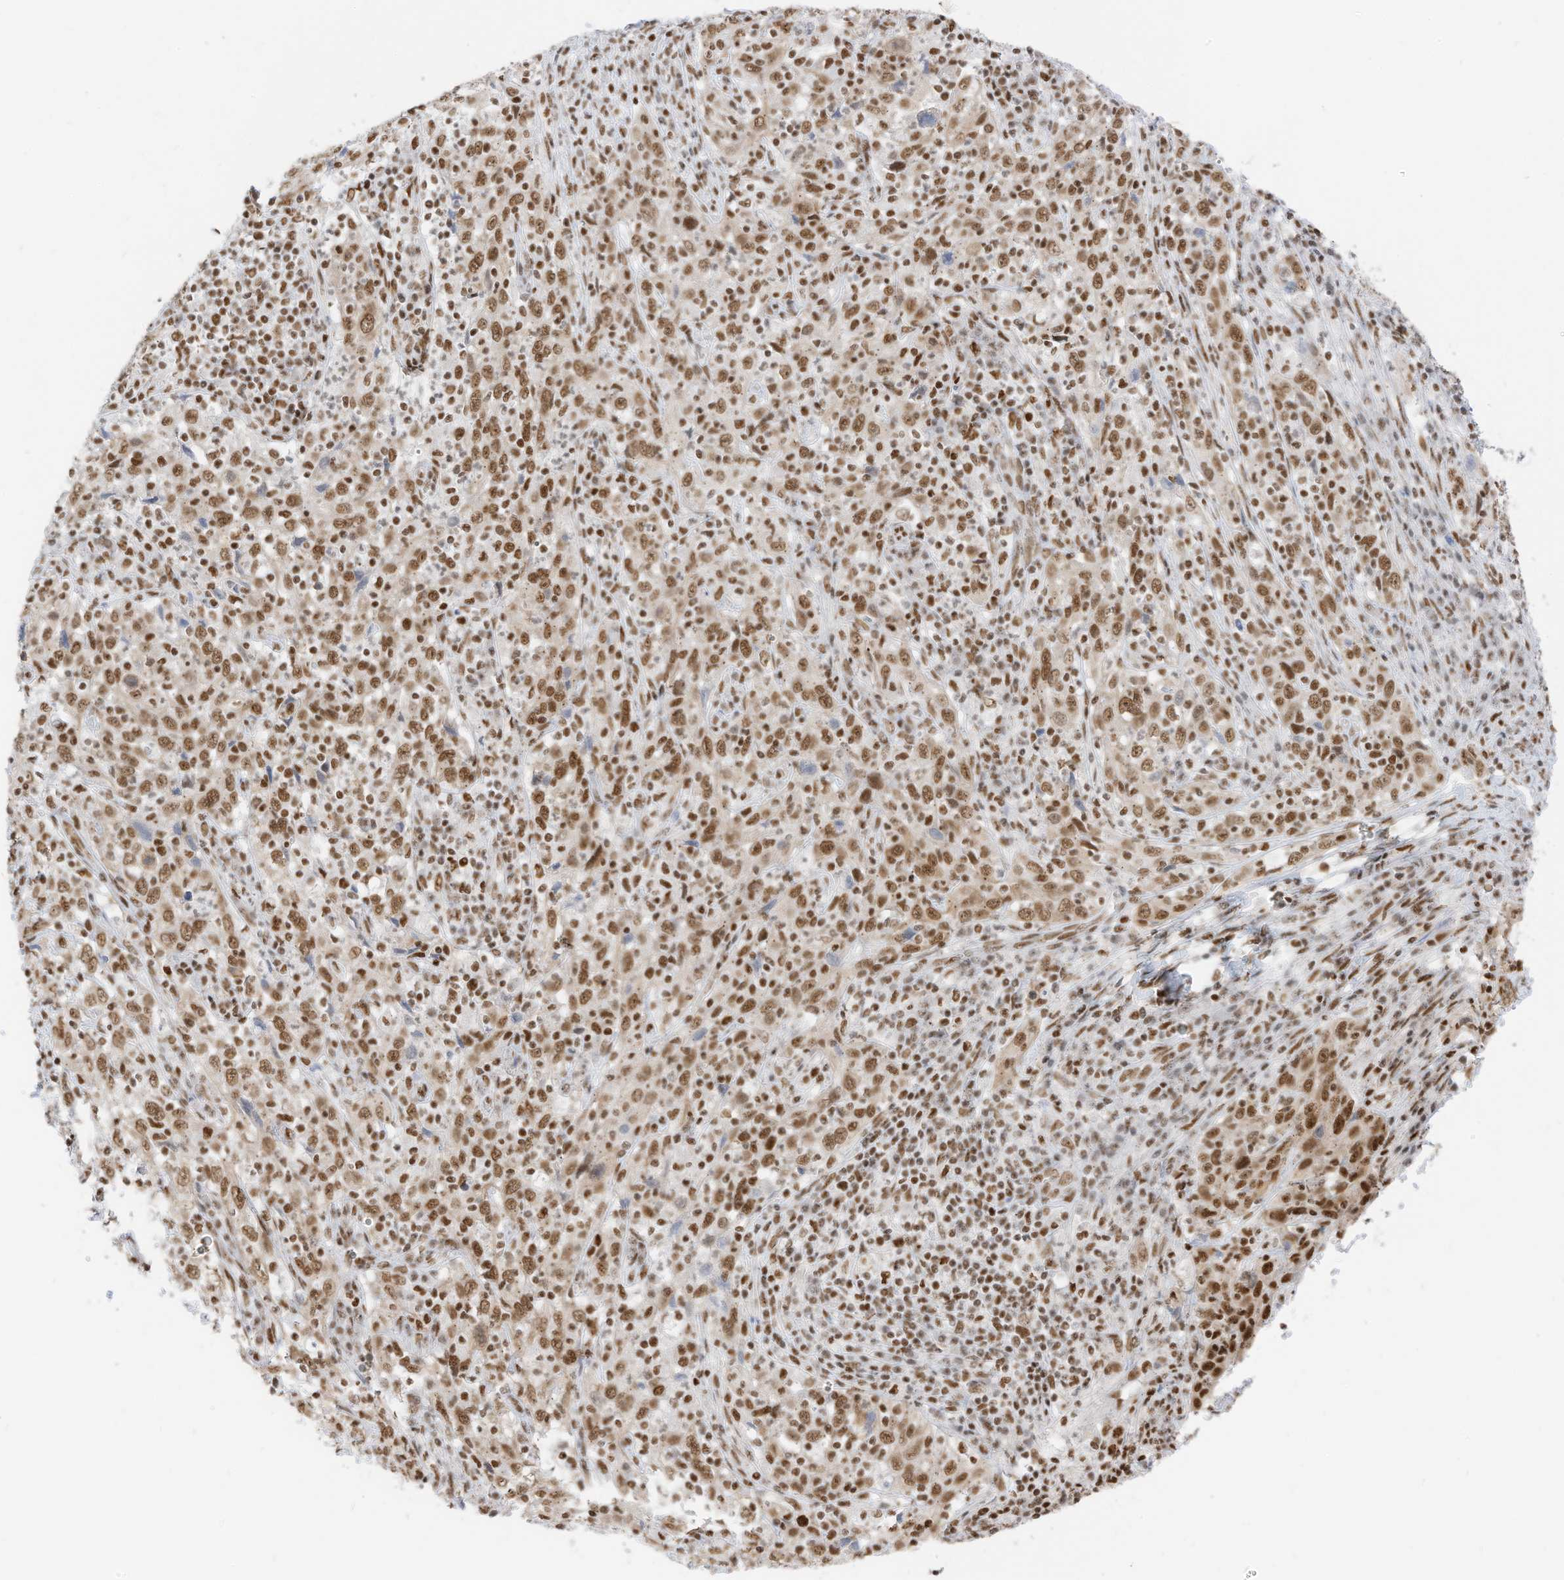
{"staining": {"intensity": "moderate", "quantity": ">75%", "location": "nuclear"}, "tissue": "cervical cancer", "cell_type": "Tumor cells", "image_type": "cancer", "snomed": [{"axis": "morphology", "description": "Squamous cell carcinoma, NOS"}, {"axis": "topography", "description": "Cervix"}], "caption": "Immunohistochemistry staining of squamous cell carcinoma (cervical), which exhibits medium levels of moderate nuclear expression in about >75% of tumor cells indicating moderate nuclear protein positivity. The staining was performed using DAB (3,3'-diaminobenzidine) (brown) for protein detection and nuclei were counterstained in hematoxylin (blue).", "gene": "SMARCA2", "patient": {"sex": "female", "age": 46}}